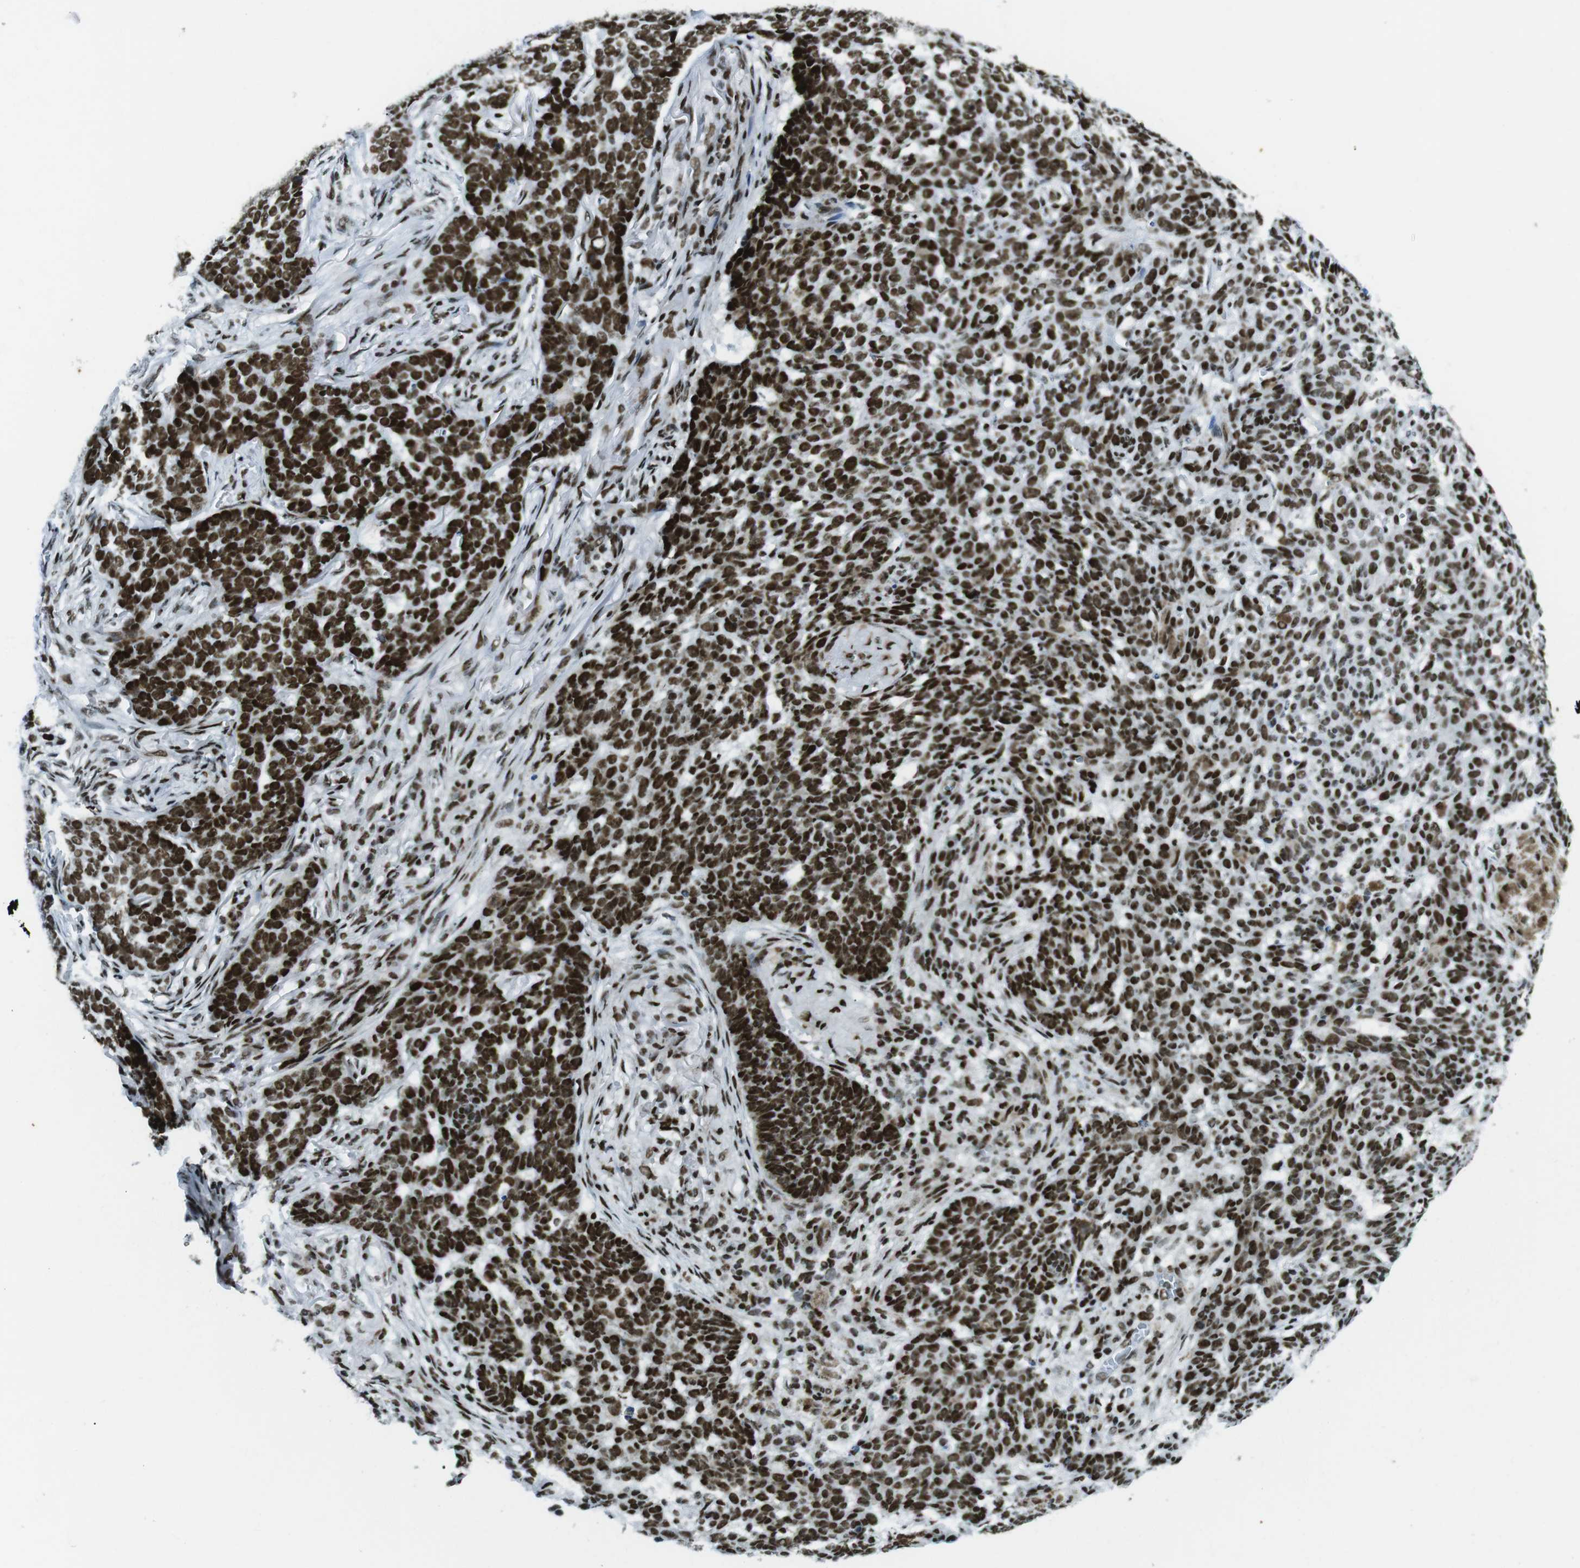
{"staining": {"intensity": "strong", "quantity": ">75%", "location": "nuclear"}, "tissue": "skin cancer", "cell_type": "Tumor cells", "image_type": "cancer", "snomed": [{"axis": "morphology", "description": "Basal cell carcinoma"}, {"axis": "topography", "description": "Skin"}], "caption": "Protein expression analysis of human skin basal cell carcinoma reveals strong nuclear staining in approximately >75% of tumor cells. (DAB (3,3'-diaminobenzidine) IHC with brightfield microscopy, high magnification).", "gene": "ARID1A", "patient": {"sex": "male", "age": 85}}